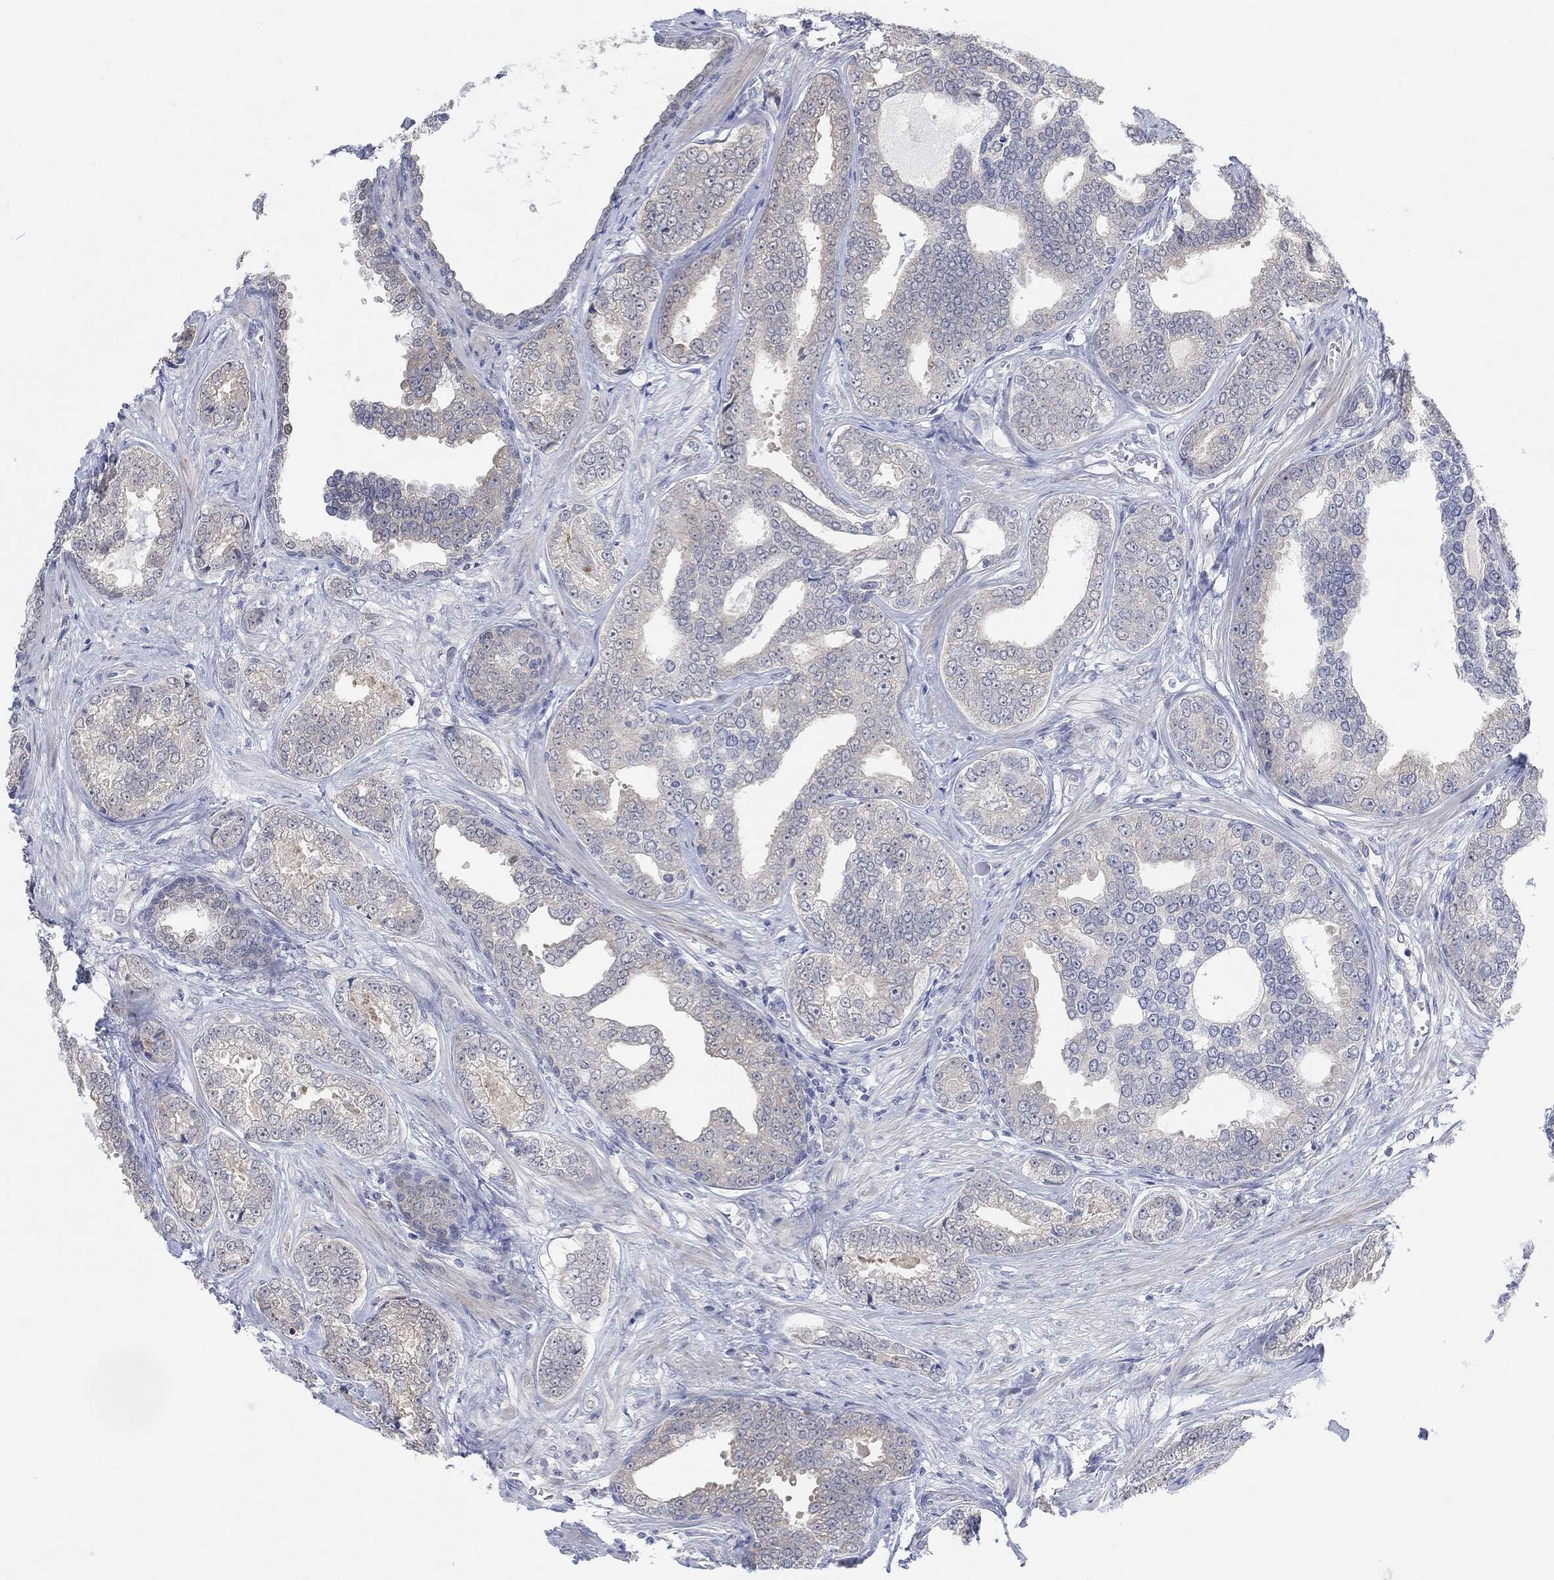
{"staining": {"intensity": "negative", "quantity": "none", "location": "none"}, "tissue": "prostate cancer", "cell_type": "Tumor cells", "image_type": "cancer", "snomed": [{"axis": "morphology", "description": "Adenocarcinoma, NOS"}, {"axis": "topography", "description": "Prostate"}], "caption": "Histopathology image shows no protein staining in tumor cells of prostate cancer tissue.", "gene": "CNTF", "patient": {"sex": "male", "age": 67}}